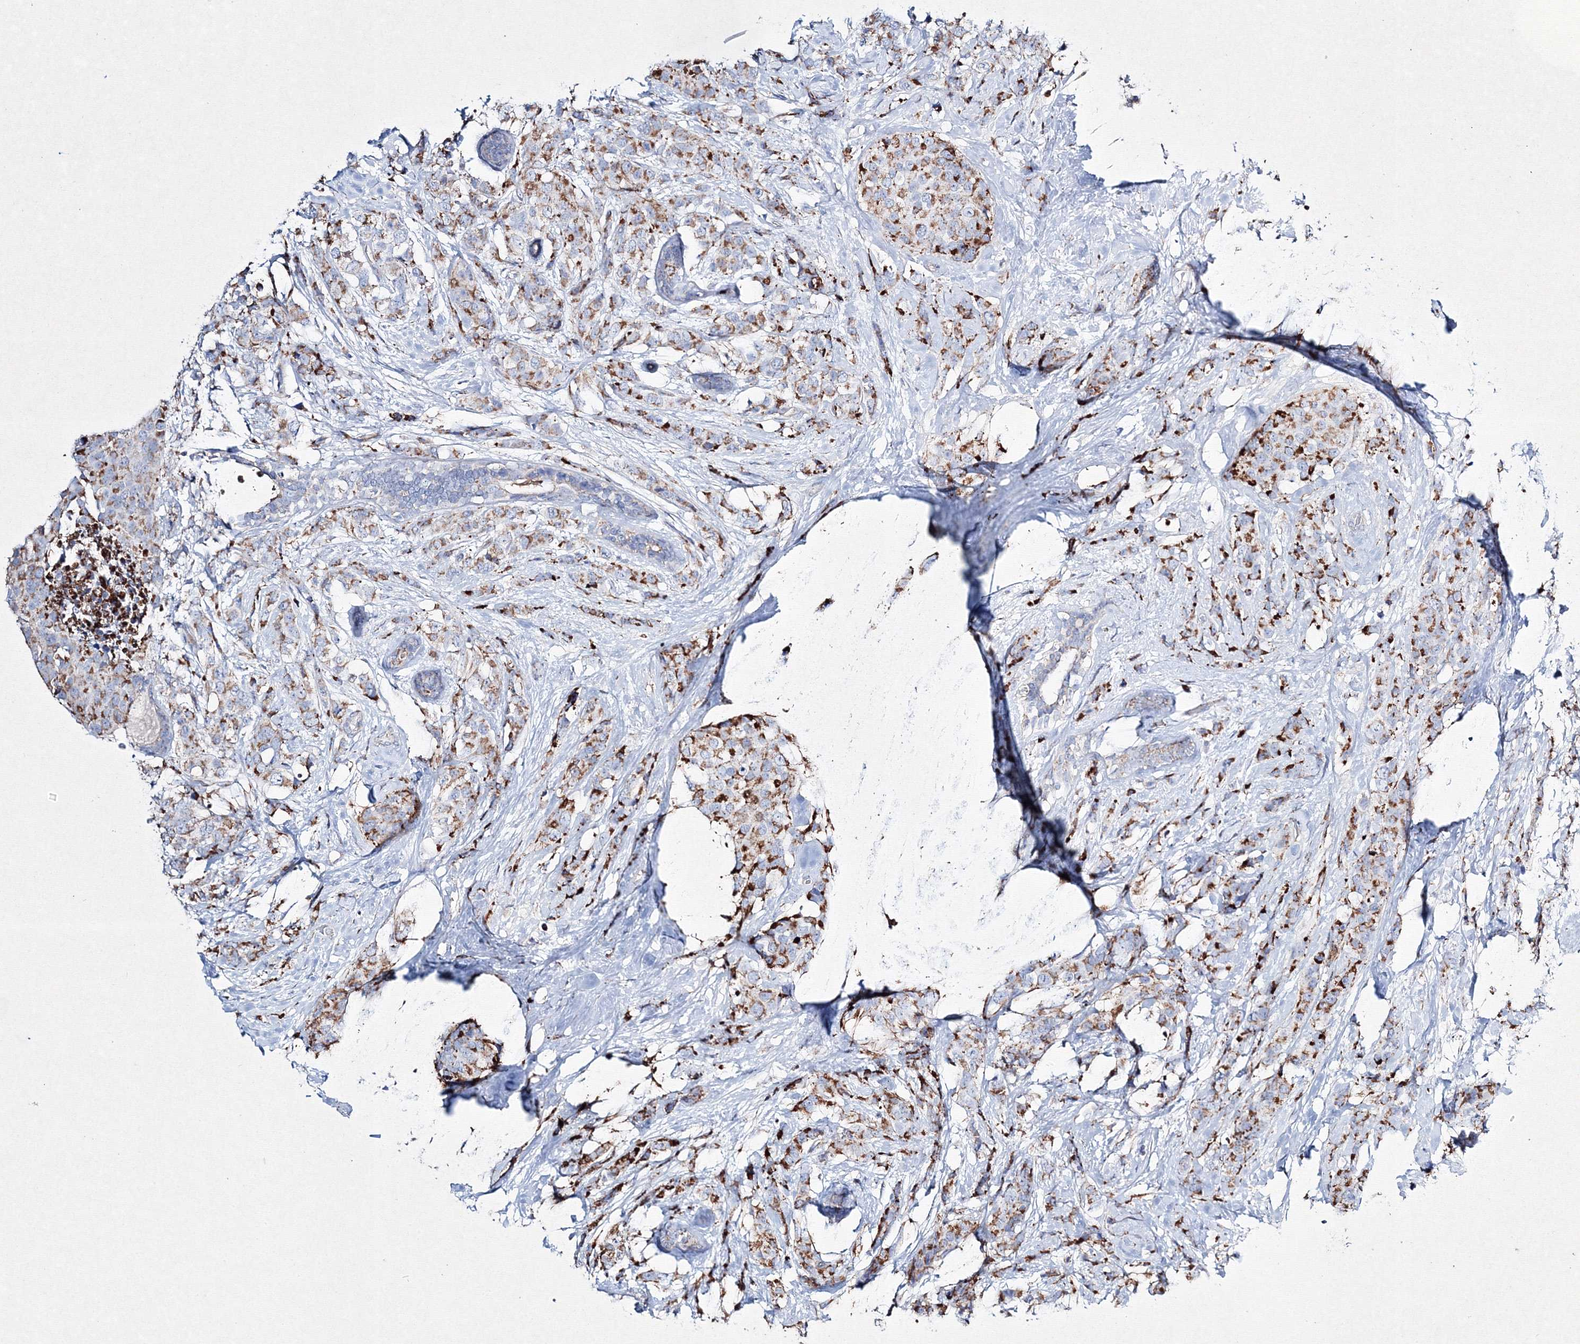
{"staining": {"intensity": "moderate", "quantity": "25%-75%", "location": "cytoplasmic/membranous"}, "tissue": "breast cancer", "cell_type": "Tumor cells", "image_type": "cancer", "snomed": [{"axis": "morphology", "description": "Lobular carcinoma"}, {"axis": "topography", "description": "Breast"}], "caption": "Breast cancer was stained to show a protein in brown. There is medium levels of moderate cytoplasmic/membranous positivity in about 25%-75% of tumor cells.", "gene": "IGSF9", "patient": {"sex": "female", "age": 59}}